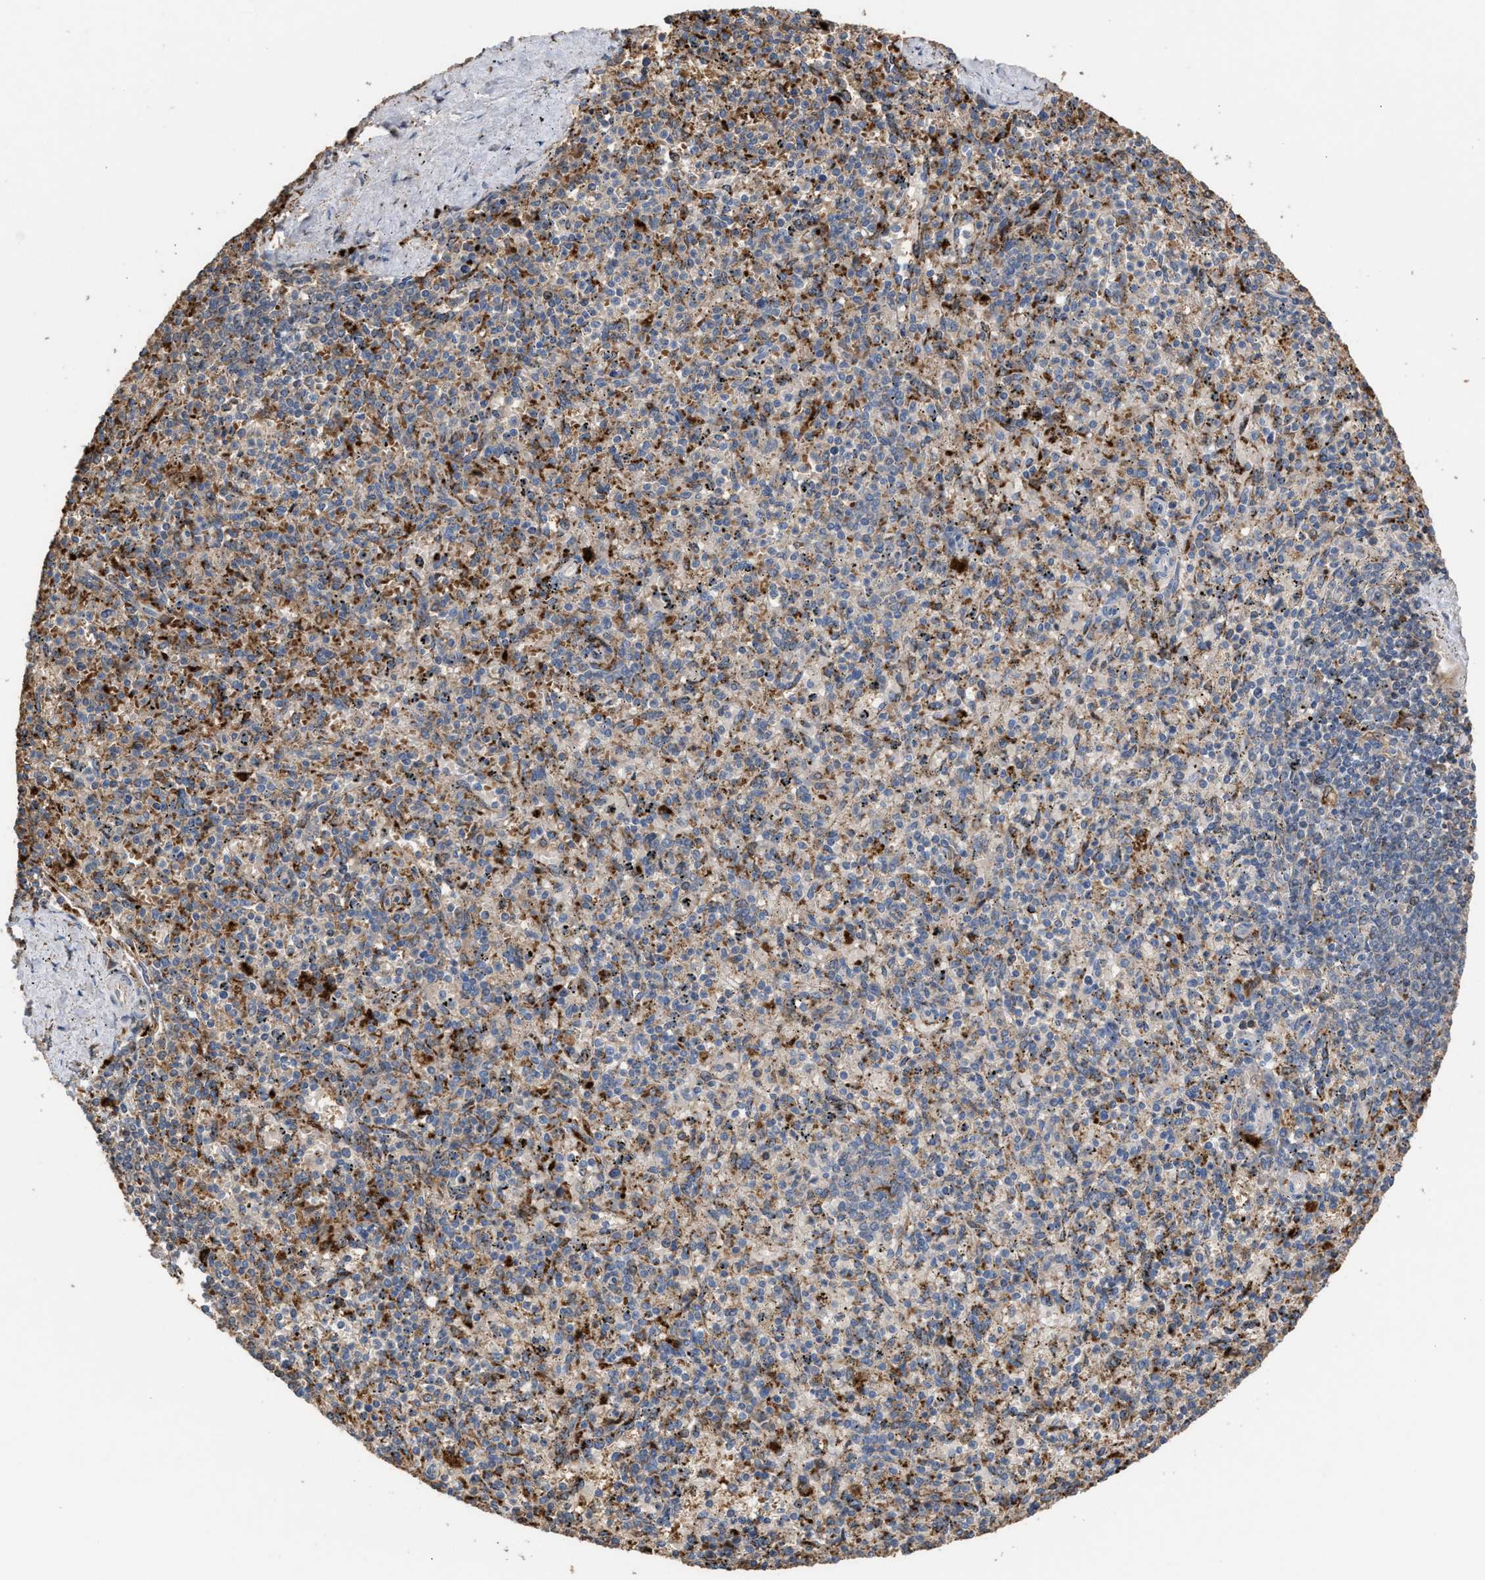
{"staining": {"intensity": "strong", "quantity": "<25%", "location": "cytoplasmic/membranous"}, "tissue": "spleen", "cell_type": "Cells in red pulp", "image_type": "normal", "snomed": [{"axis": "morphology", "description": "Normal tissue, NOS"}, {"axis": "topography", "description": "Spleen"}], "caption": "Strong cytoplasmic/membranous expression is appreciated in about <25% of cells in red pulp in unremarkable spleen. (IHC, brightfield microscopy, high magnification).", "gene": "ELMO3", "patient": {"sex": "male", "age": 72}}